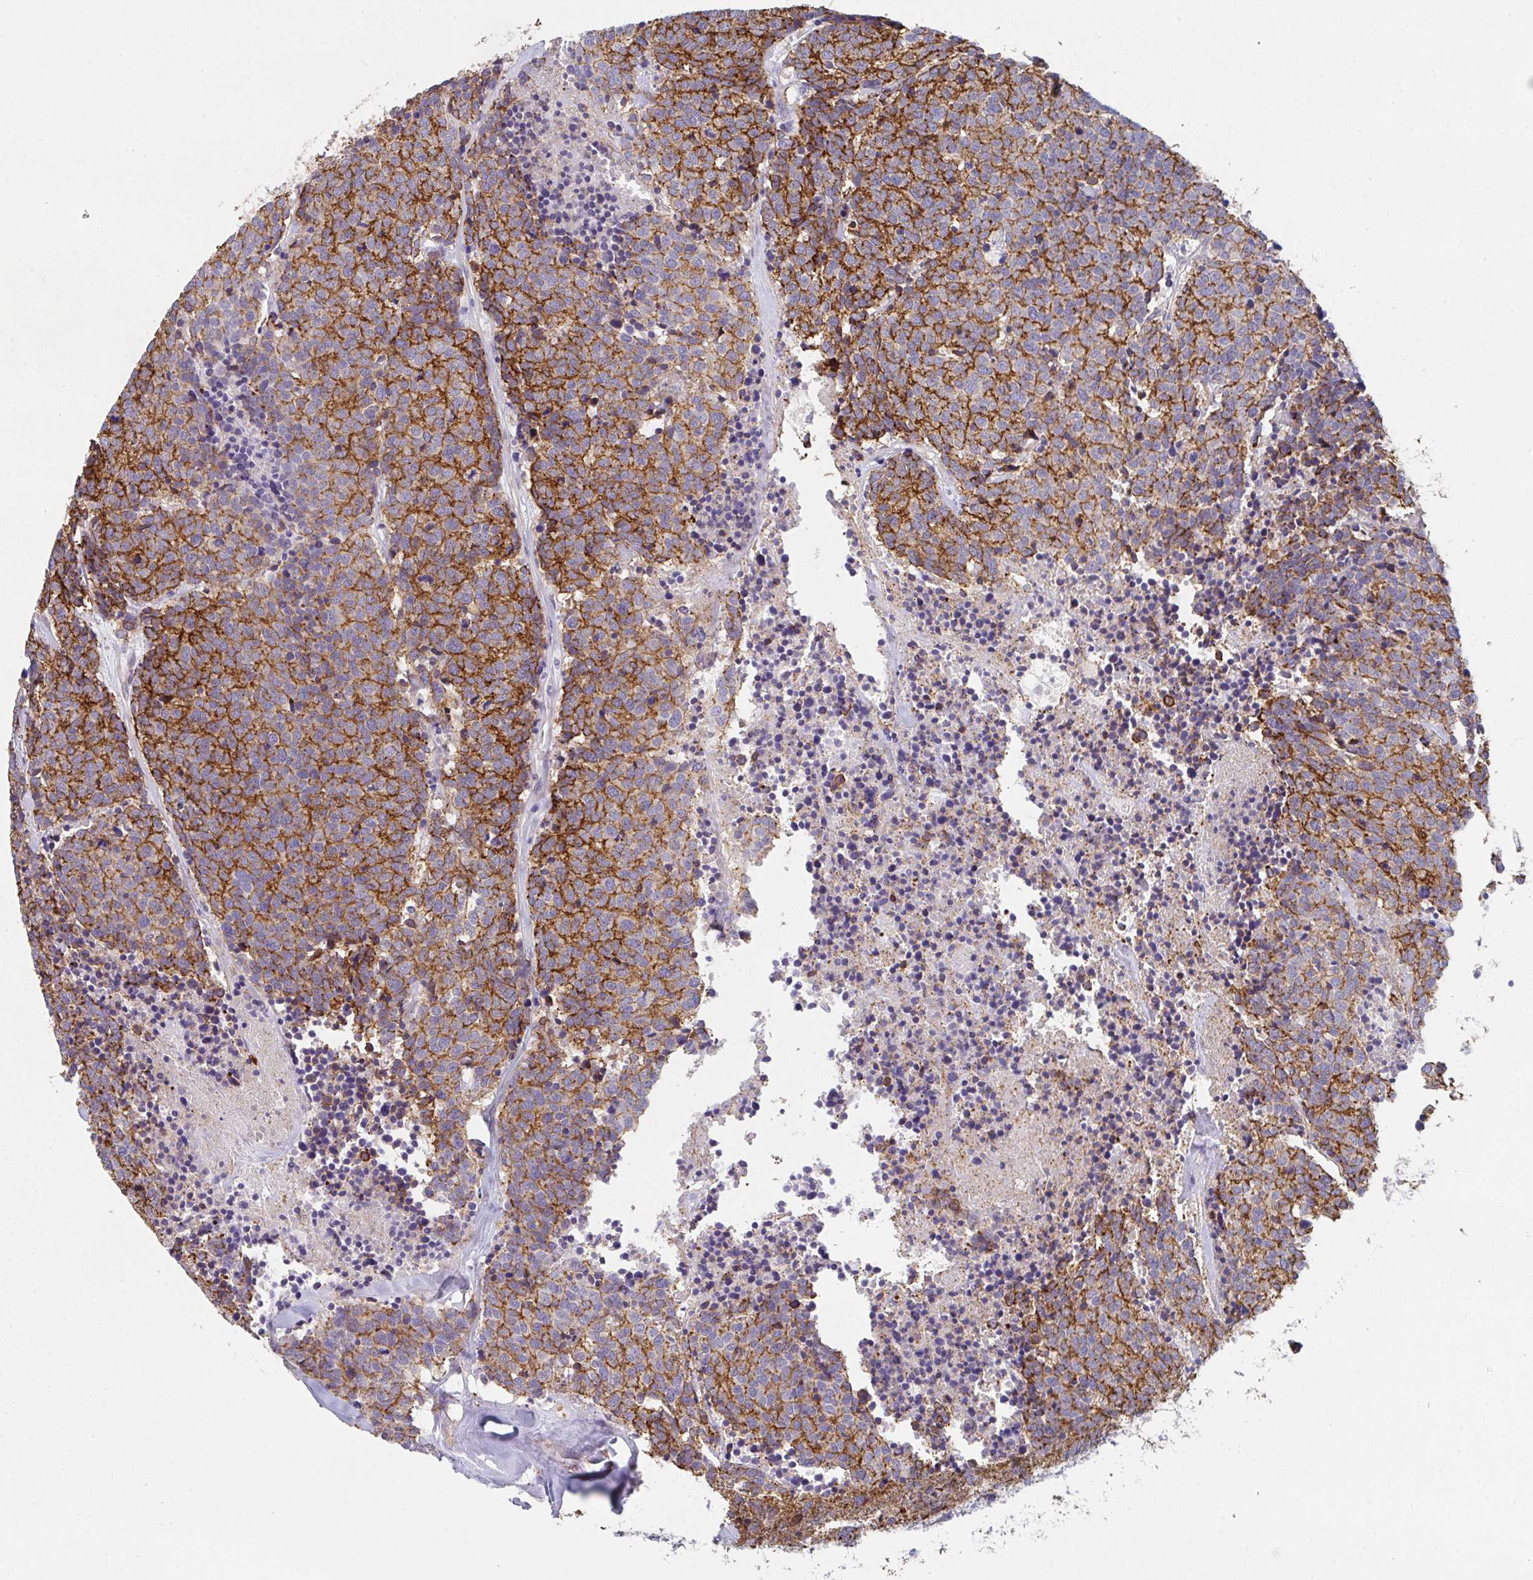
{"staining": {"intensity": "strong", "quantity": ">75%", "location": "cytoplasmic/membranous"}, "tissue": "carcinoid", "cell_type": "Tumor cells", "image_type": "cancer", "snomed": [{"axis": "morphology", "description": "Carcinoid, malignant, NOS"}, {"axis": "topography", "description": "Skin"}], "caption": "Carcinoid stained with DAB (3,3'-diaminobenzidine) immunohistochemistry (IHC) shows high levels of strong cytoplasmic/membranous expression in approximately >75% of tumor cells.", "gene": "DBN1", "patient": {"sex": "female", "age": 79}}